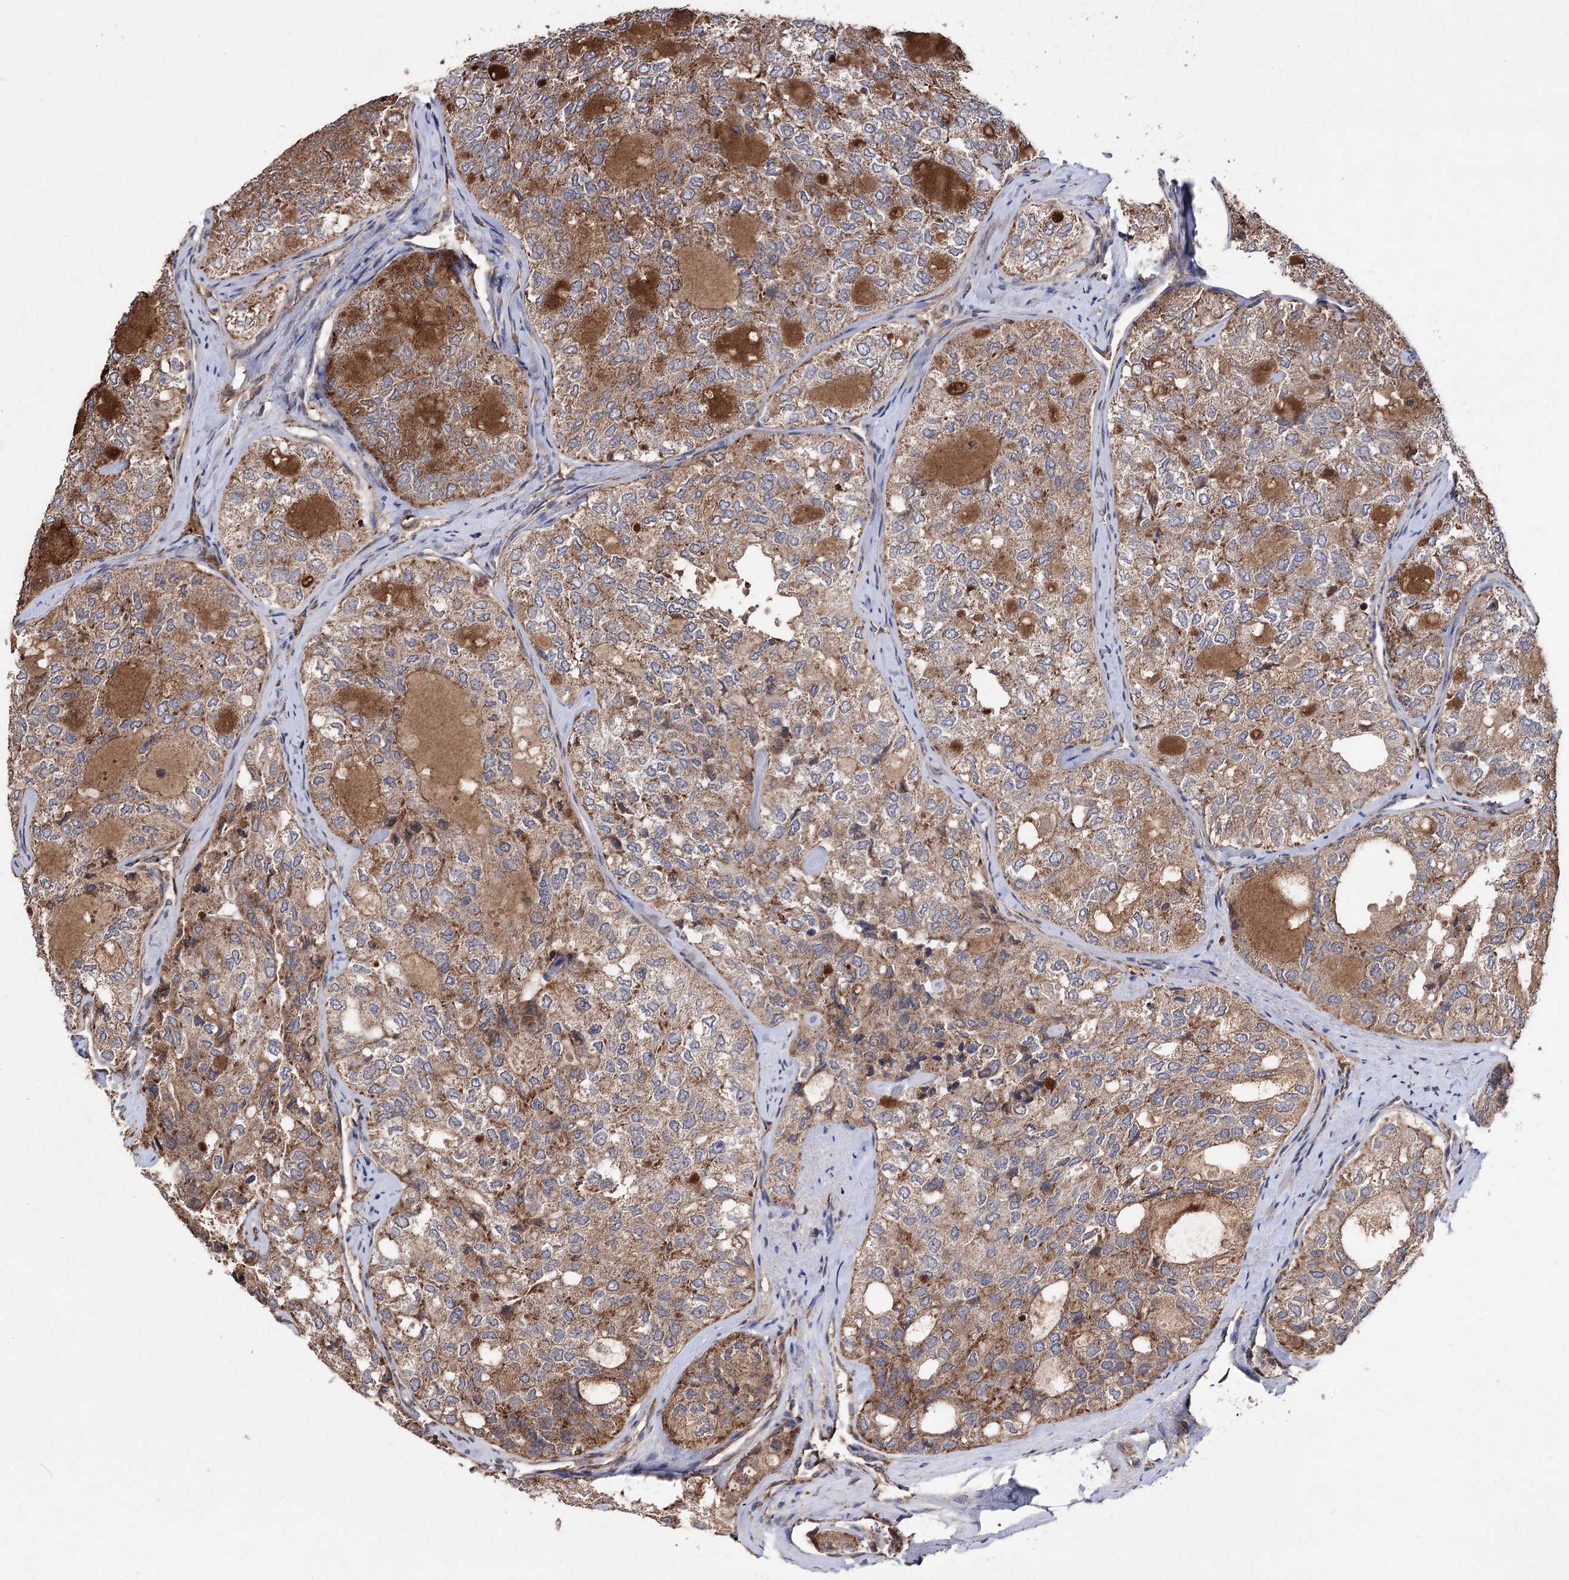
{"staining": {"intensity": "strong", "quantity": ">75%", "location": "cytoplasmic/membranous"}, "tissue": "thyroid cancer", "cell_type": "Tumor cells", "image_type": "cancer", "snomed": [{"axis": "morphology", "description": "Follicular adenoma carcinoma, NOS"}, {"axis": "topography", "description": "Thyroid gland"}], "caption": "Immunohistochemistry (IHC) histopathology image of neoplastic tissue: human thyroid cancer (follicular adenoma carcinoma) stained using immunohistochemistry (IHC) displays high levels of strong protein expression localized specifically in the cytoplasmic/membranous of tumor cells, appearing as a cytoplasmic/membranous brown color.", "gene": "RASSF3", "patient": {"sex": "male", "age": 75}}